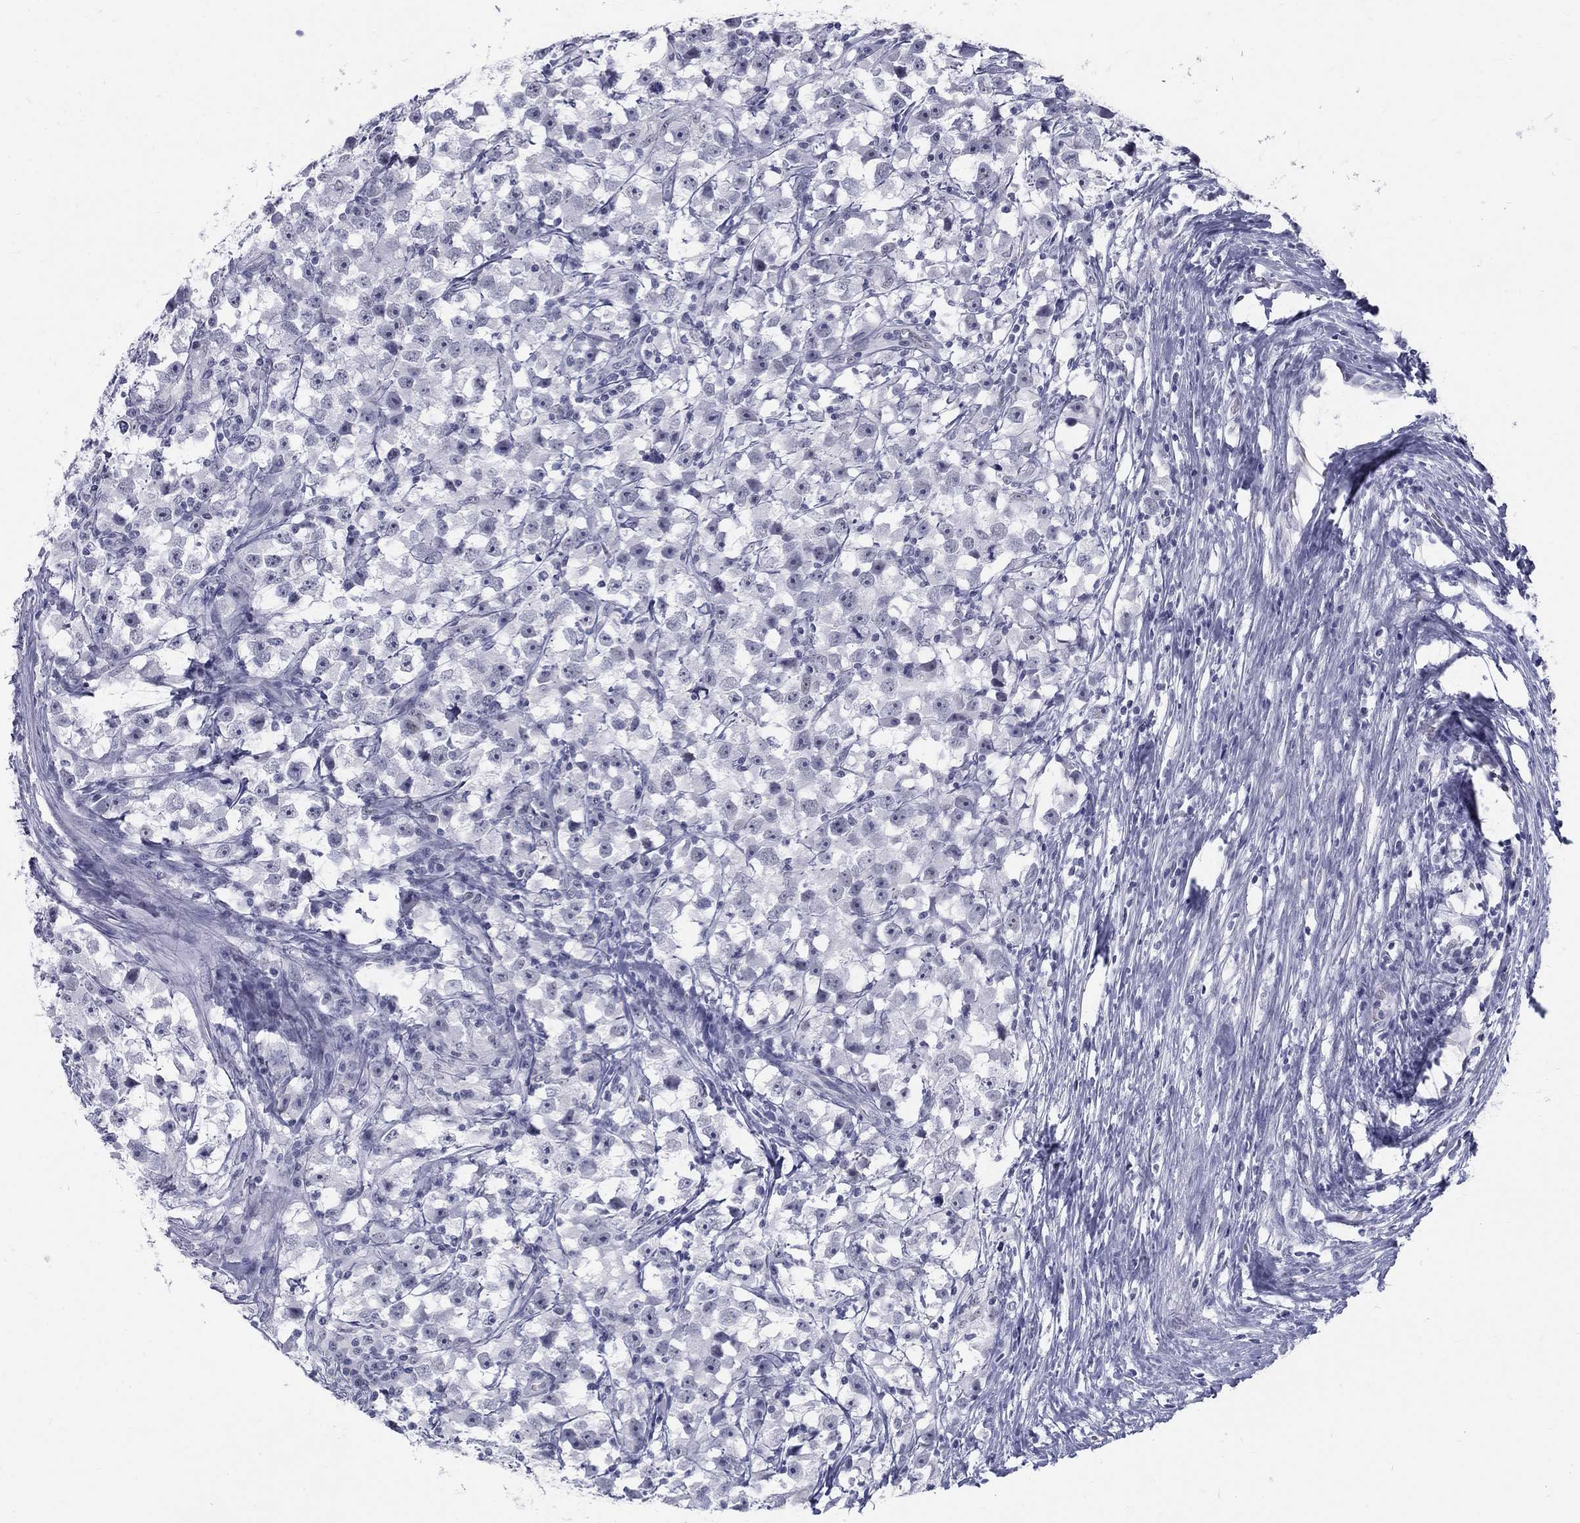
{"staining": {"intensity": "negative", "quantity": "none", "location": "none"}, "tissue": "testis cancer", "cell_type": "Tumor cells", "image_type": "cancer", "snomed": [{"axis": "morphology", "description": "Seminoma, NOS"}, {"axis": "topography", "description": "Testis"}], "caption": "Immunohistochemical staining of testis seminoma shows no significant staining in tumor cells. The staining was performed using DAB to visualize the protein expression in brown, while the nuclei were stained in blue with hematoxylin (Magnification: 20x).", "gene": "DMTN", "patient": {"sex": "male", "age": 33}}